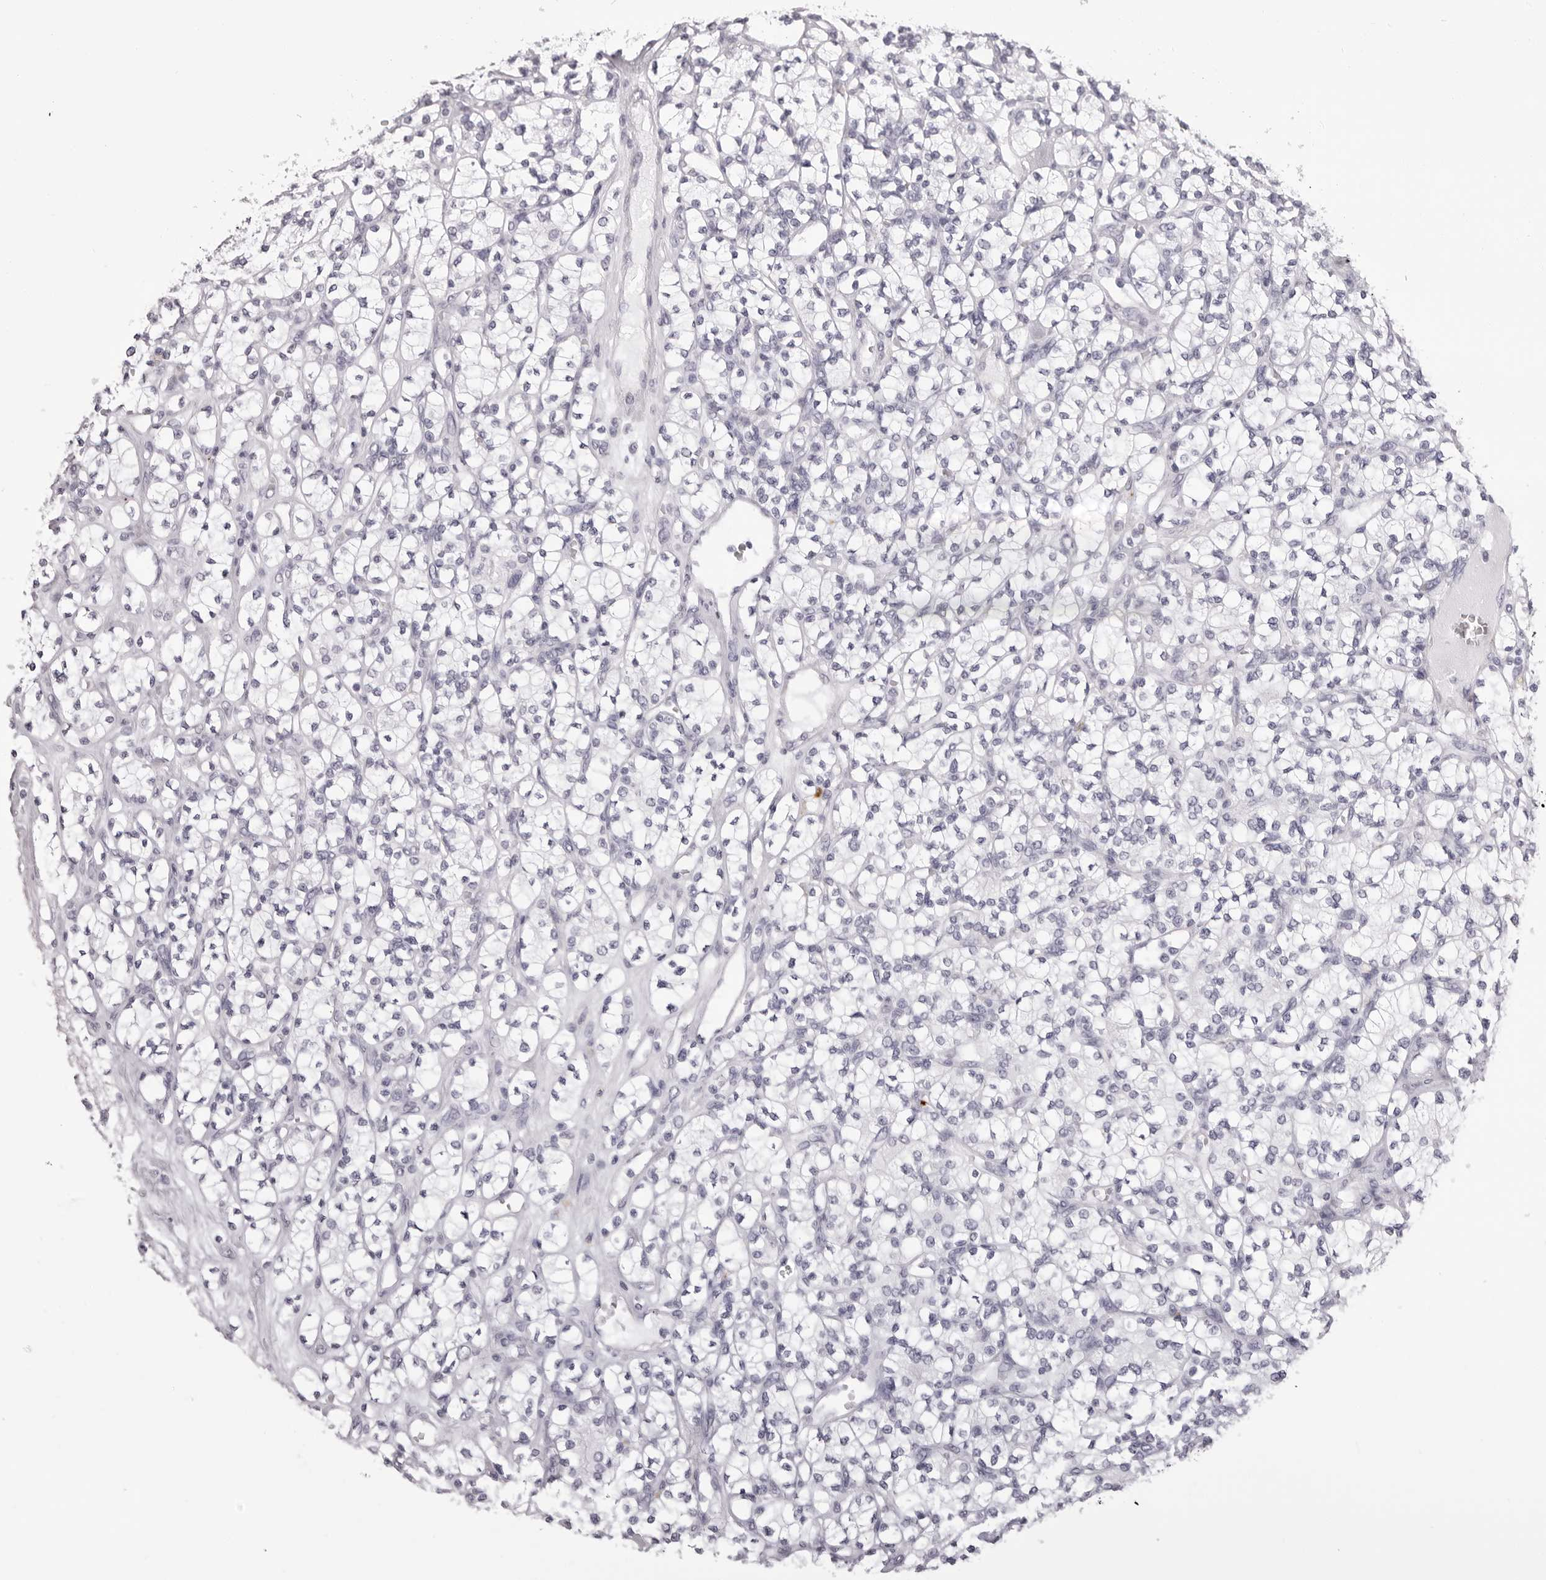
{"staining": {"intensity": "negative", "quantity": "none", "location": "none"}, "tissue": "renal cancer", "cell_type": "Tumor cells", "image_type": "cancer", "snomed": [{"axis": "morphology", "description": "Adenocarcinoma, NOS"}, {"axis": "topography", "description": "Kidney"}], "caption": "Immunohistochemistry (IHC) of renal adenocarcinoma demonstrates no expression in tumor cells. The staining is performed using DAB brown chromogen with nuclei counter-stained in using hematoxylin.", "gene": "RHO", "patient": {"sex": "male", "age": 77}}